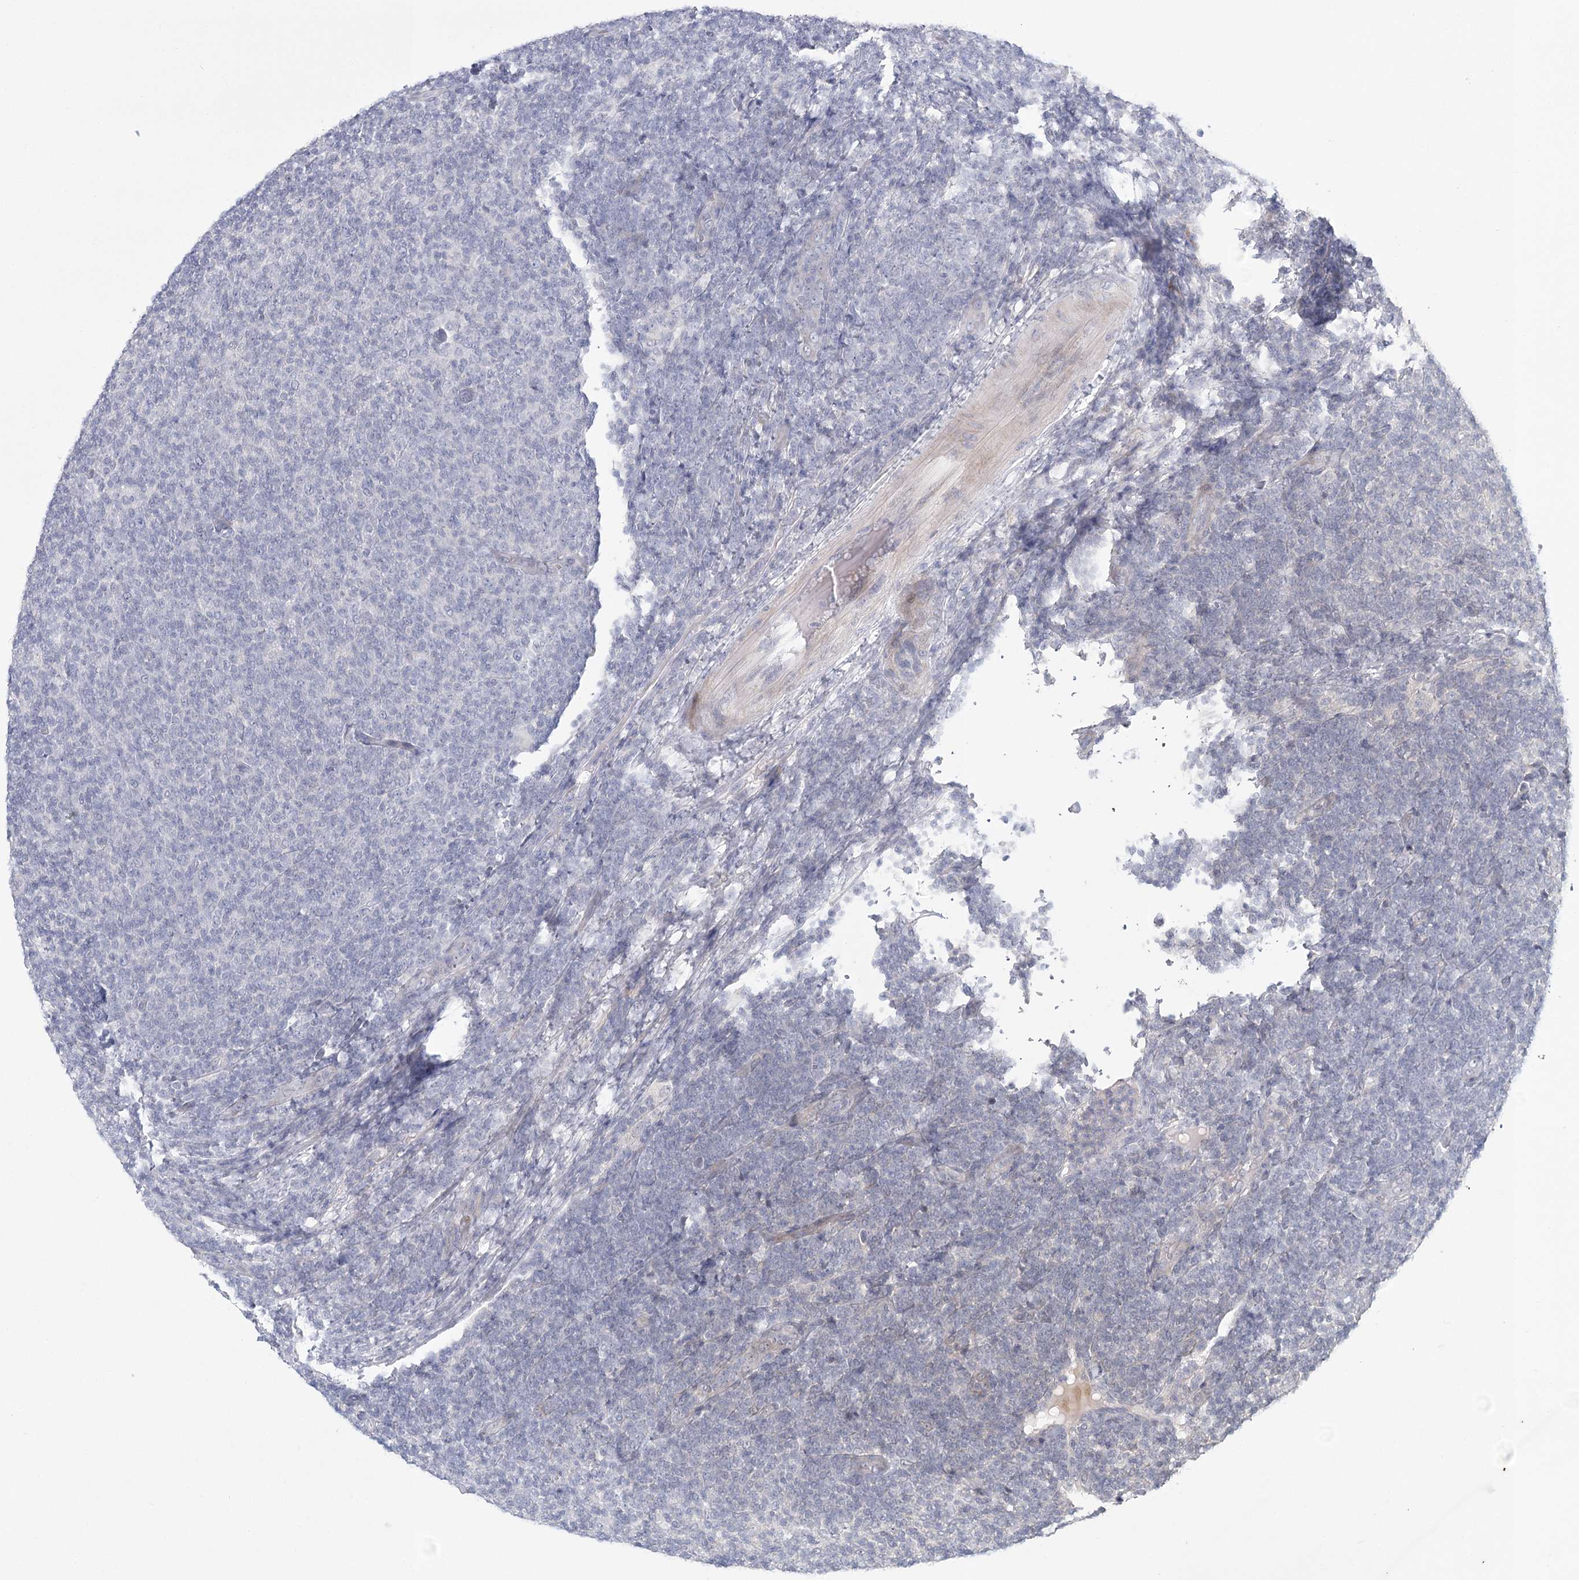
{"staining": {"intensity": "negative", "quantity": "none", "location": "none"}, "tissue": "lymphoma", "cell_type": "Tumor cells", "image_type": "cancer", "snomed": [{"axis": "morphology", "description": "Malignant lymphoma, non-Hodgkin's type, Low grade"}, {"axis": "topography", "description": "Lymph node"}], "caption": "A micrograph of human low-grade malignant lymphoma, non-Hodgkin's type is negative for staining in tumor cells.", "gene": "CNTLN", "patient": {"sex": "male", "age": 66}}